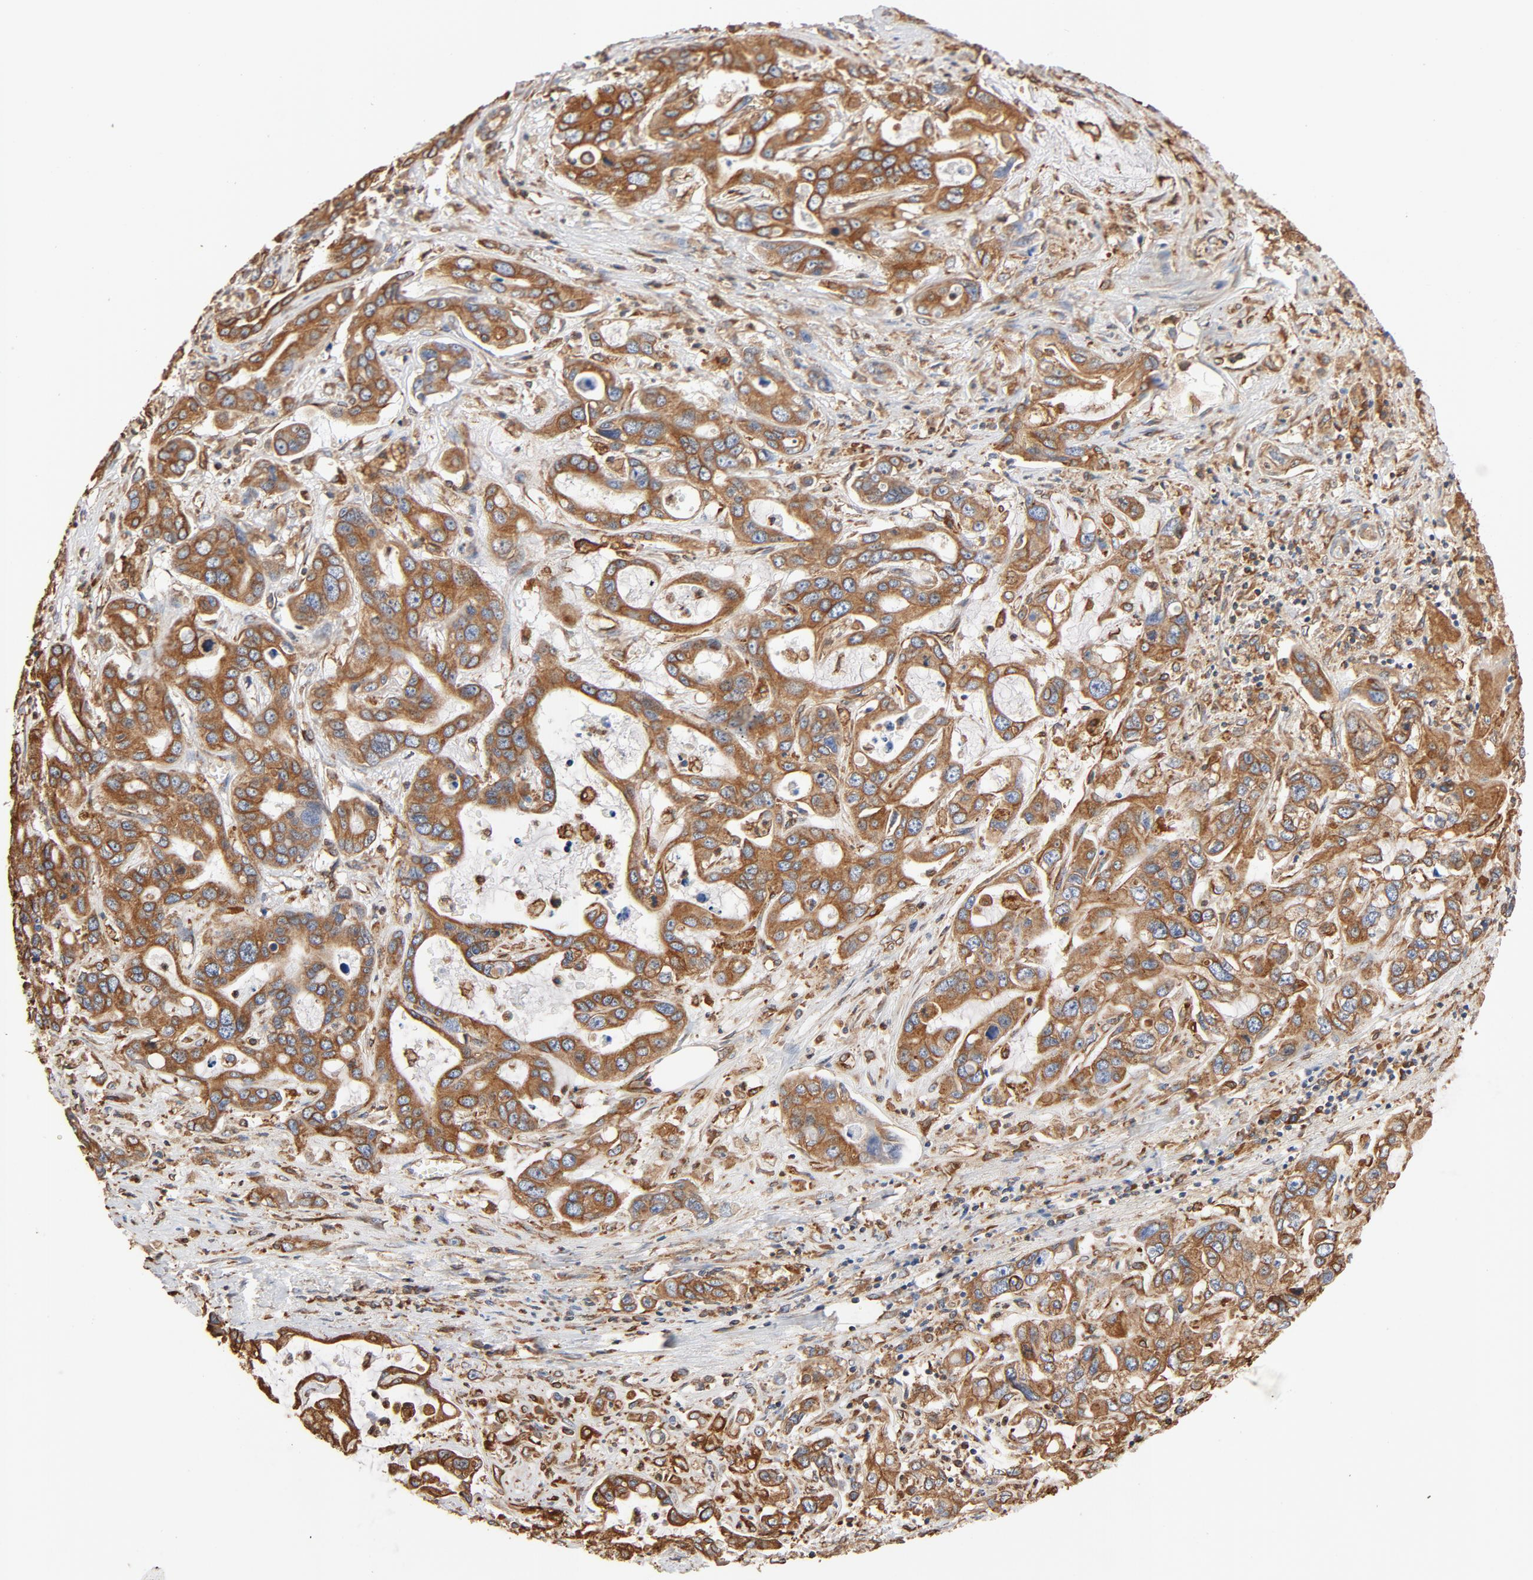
{"staining": {"intensity": "moderate", "quantity": ">75%", "location": "cytoplasmic/membranous"}, "tissue": "liver cancer", "cell_type": "Tumor cells", "image_type": "cancer", "snomed": [{"axis": "morphology", "description": "Cholangiocarcinoma"}, {"axis": "topography", "description": "Liver"}], "caption": "Immunohistochemistry (IHC) histopathology image of human liver cancer (cholangiocarcinoma) stained for a protein (brown), which demonstrates medium levels of moderate cytoplasmic/membranous expression in approximately >75% of tumor cells.", "gene": "BCAP31", "patient": {"sex": "female", "age": 65}}